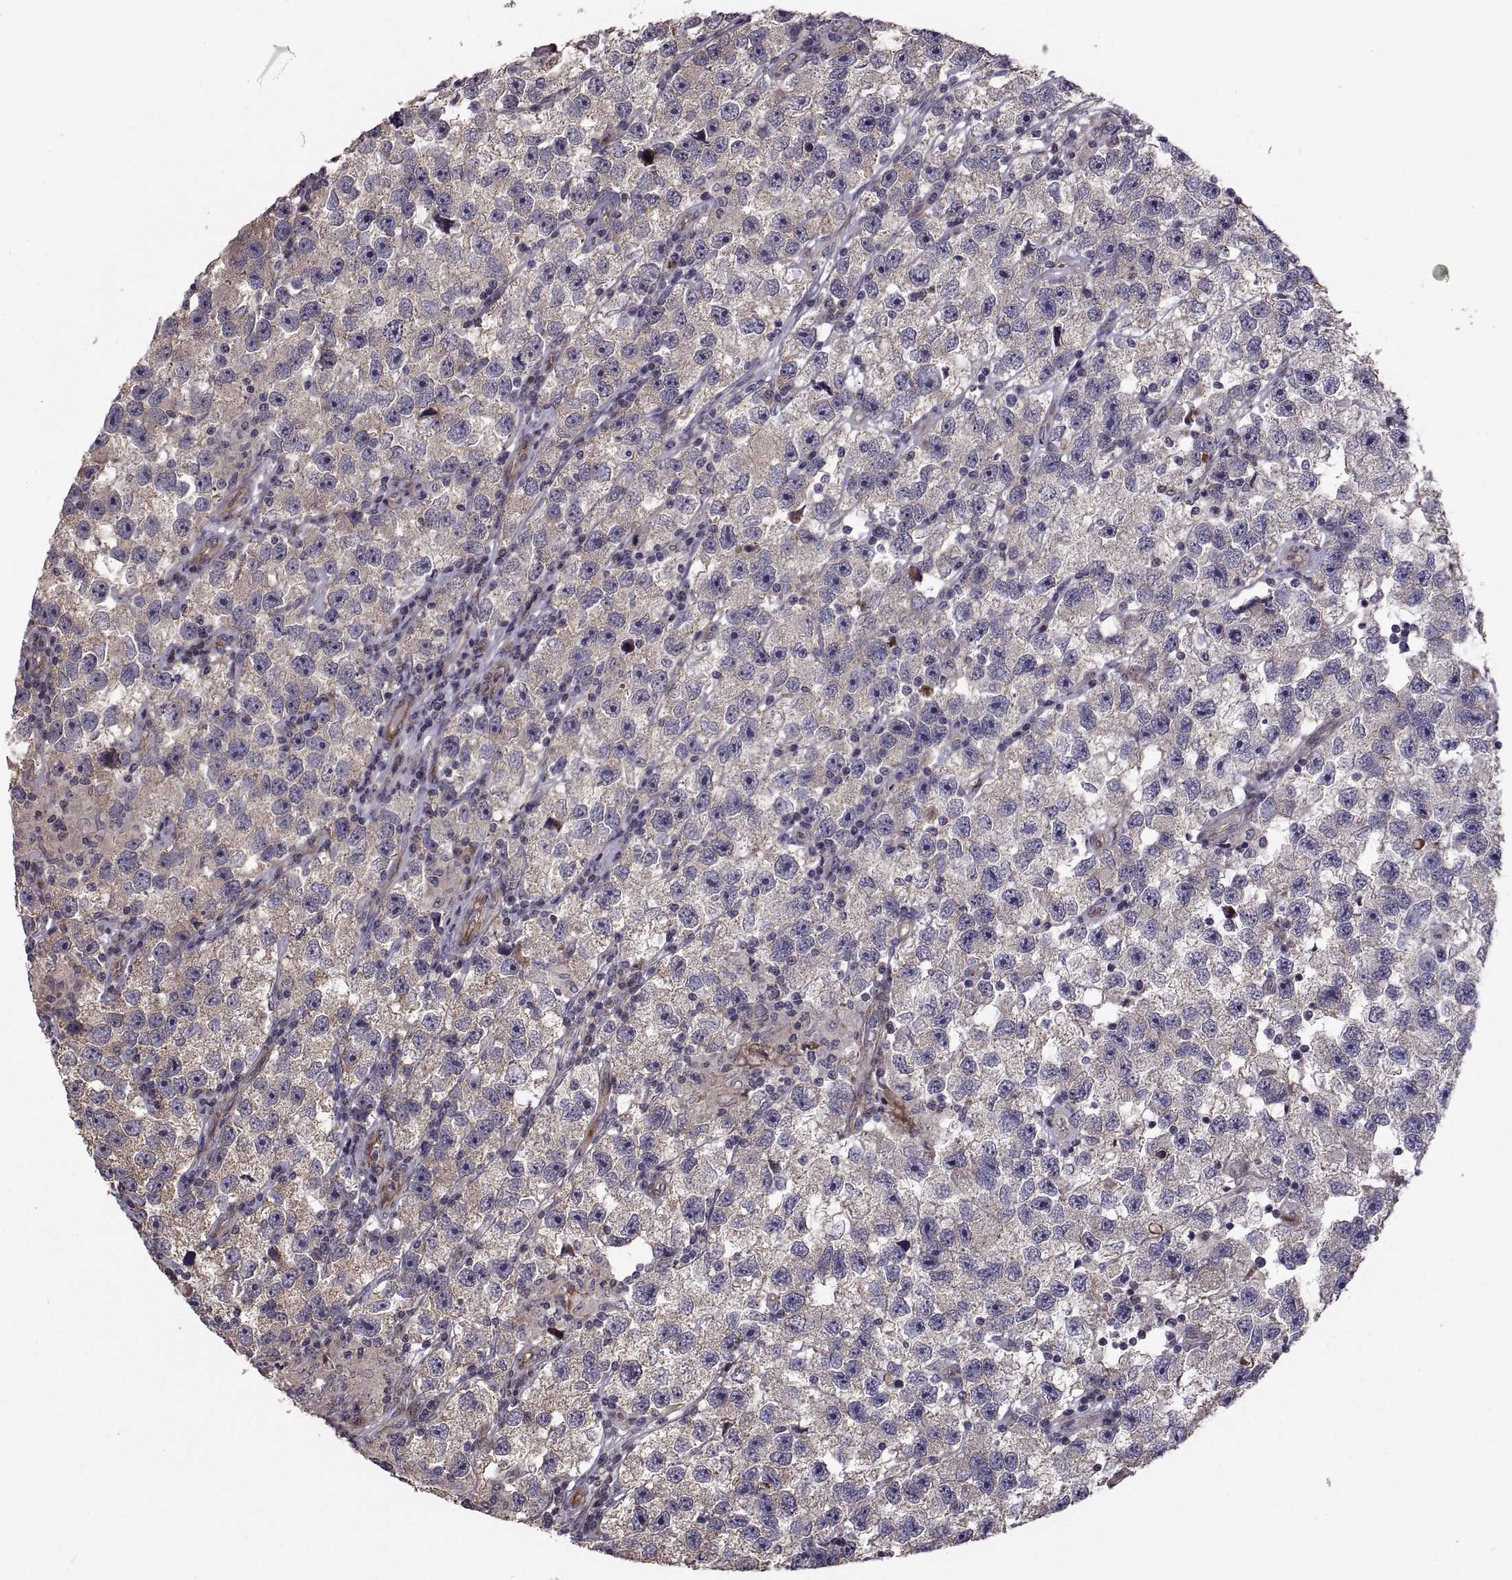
{"staining": {"intensity": "negative", "quantity": "none", "location": "none"}, "tissue": "testis cancer", "cell_type": "Tumor cells", "image_type": "cancer", "snomed": [{"axis": "morphology", "description": "Seminoma, NOS"}, {"axis": "topography", "description": "Testis"}], "caption": "A micrograph of testis seminoma stained for a protein demonstrates no brown staining in tumor cells.", "gene": "PMM2", "patient": {"sex": "male", "age": 26}}